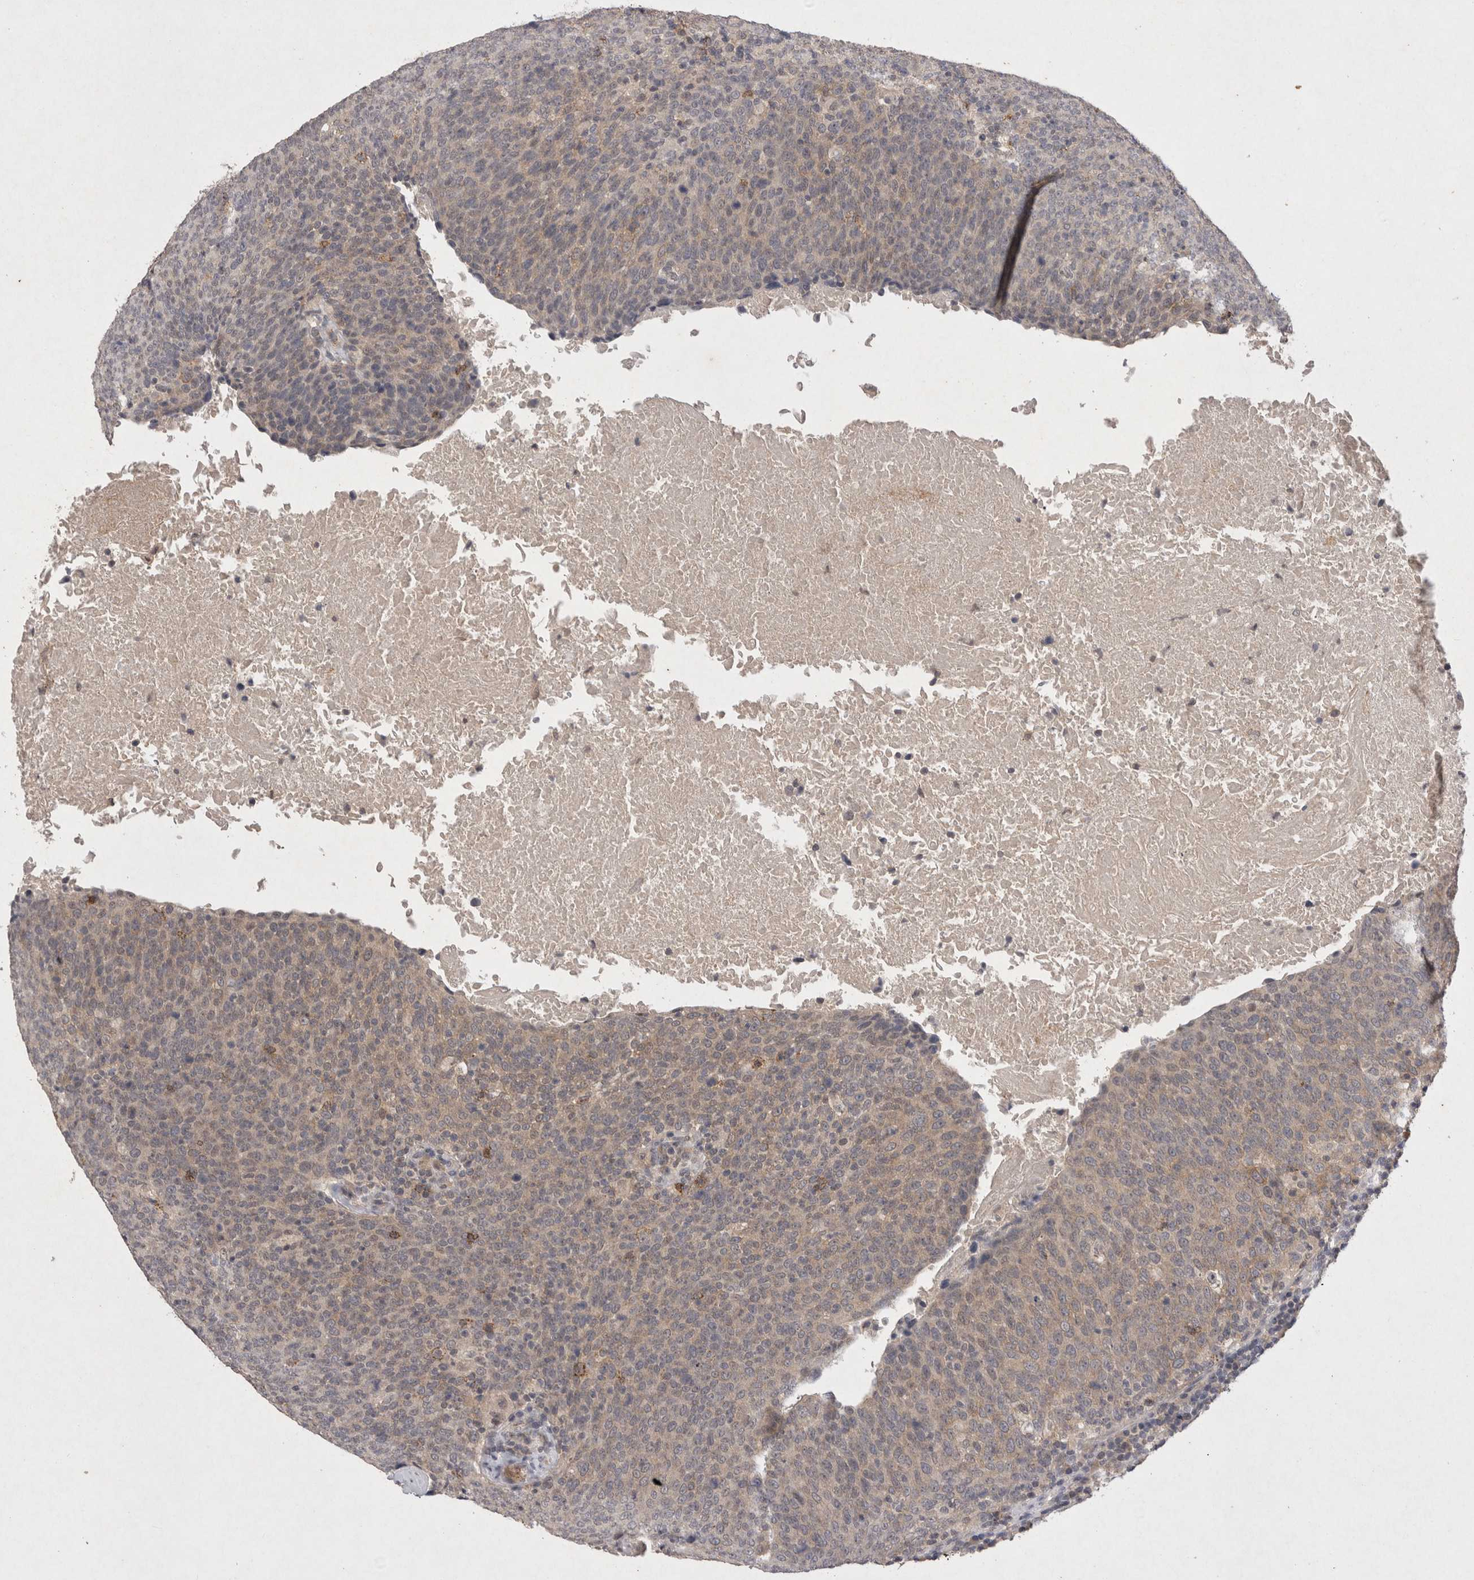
{"staining": {"intensity": "weak", "quantity": ">75%", "location": "cytoplasmic/membranous"}, "tissue": "head and neck cancer", "cell_type": "Tumor cells", "image_type": "cancer", "snomed": [{"axis": "morphology", "description": "Squamous cell carcinoma, NOS"}, {"axis": "morphology", "description": "Squamous cell carcinoma, metastatic, NOS"}, {"axis": "topography", "description": "Lymph node"}, {"axis": "topography", "description": "Head-Neck"}], "caption": "A photomicrograph of head and neck metastatic squamous cell carcinoma stained for a protein reveals weak cytoplasmic/membranous brown staining in tumor cells. (Brightfield microscopy of DAB IHC at high magnification).", "gene": "RASSF3", "patient": {"sex": "male", "age": 62}}